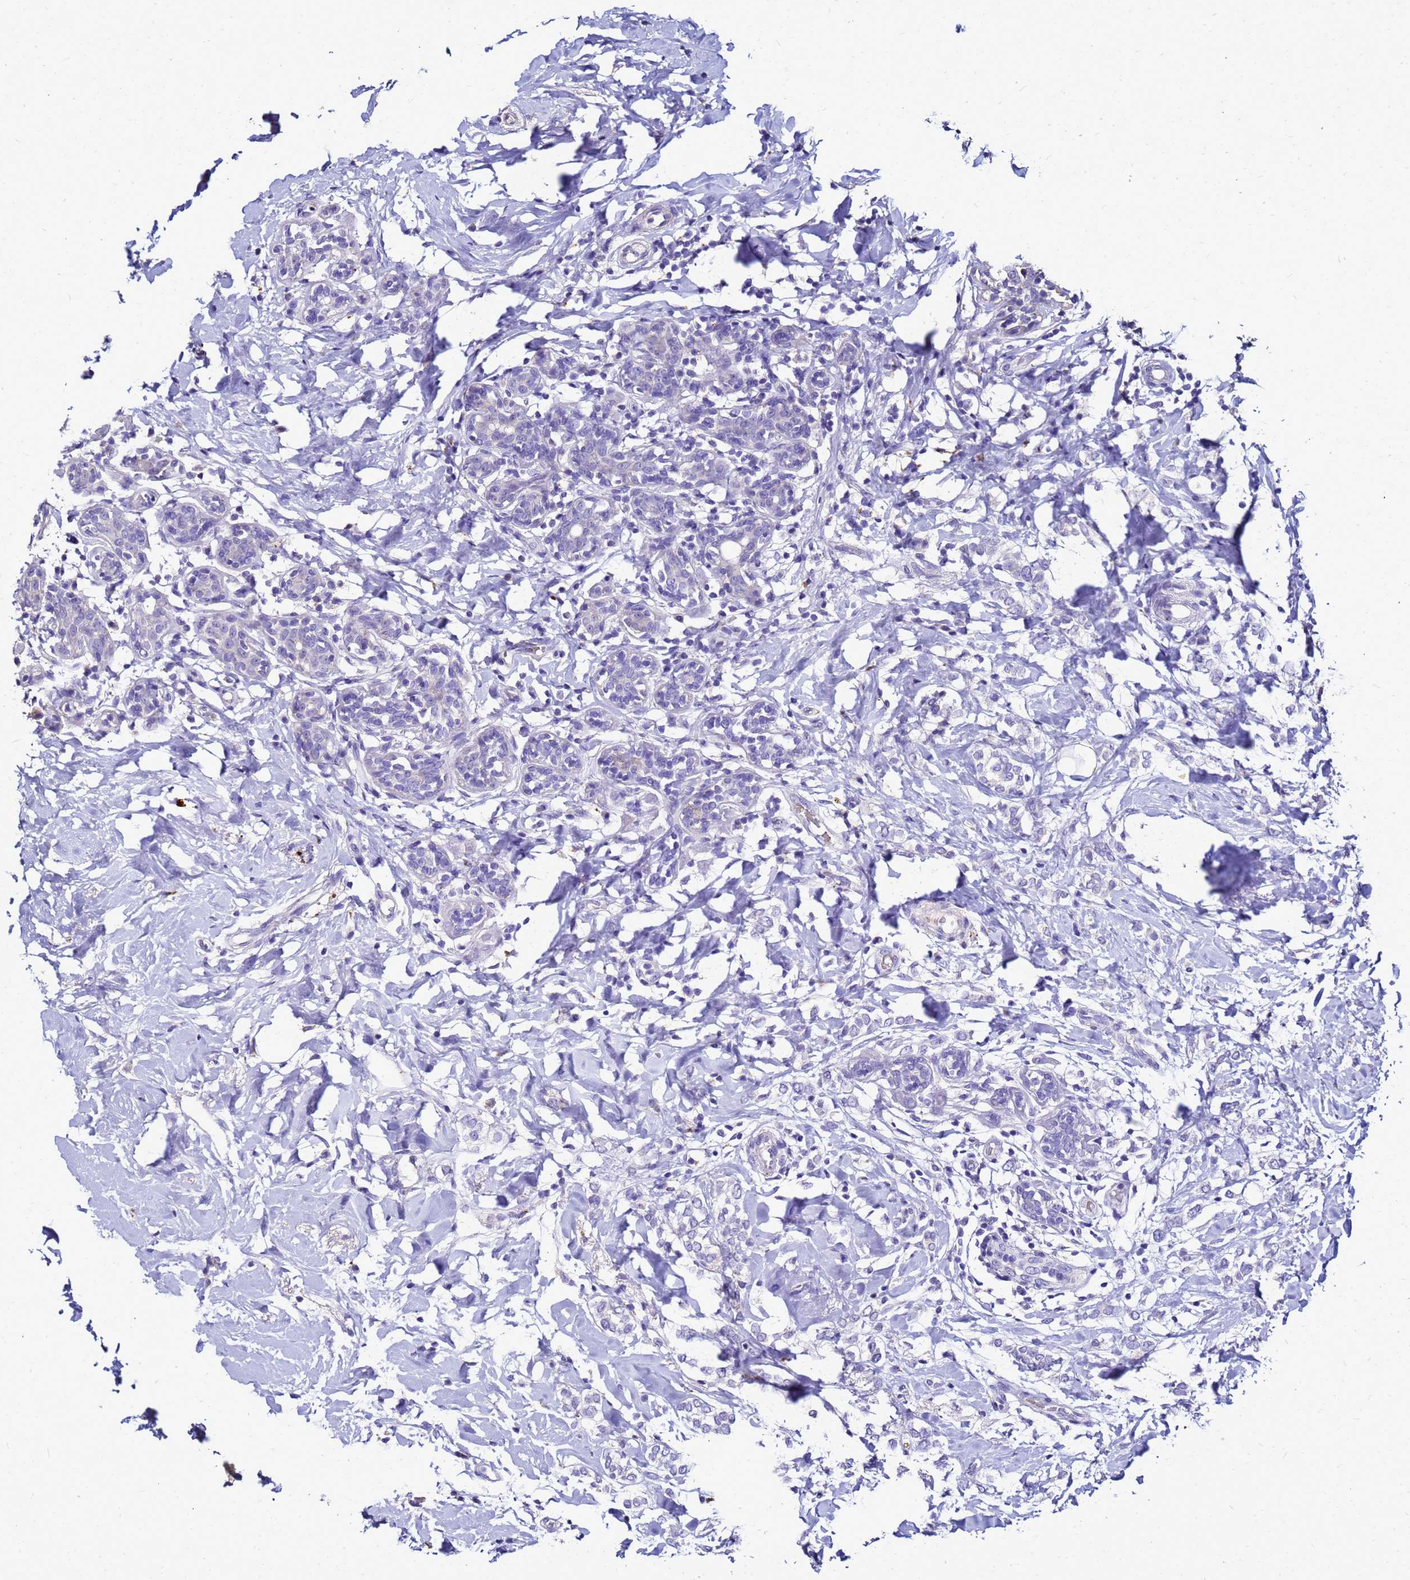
{"staining": {"intensity": "negative", "quantity": "none", "location": "none"}, "tissue": "breast cancer", "cell_type": "Tumor cells", "image_type": "cancer", "snomed": [{"axis": "morphology", "description": "Normal tissue, NOS"}, {"axis": "morphology", "description": "Lobular carcinoma"}, {"axis": "topography", "description": "Breast"}], "caption": "Tumor cells are negative for protein expression in human breast cancer (lobular carcinoma). (DAB IHC visualized using brightfield microscopy, high magnification).", "gene": "S100A2", "patient": {"sex": "female", "age": 47}}